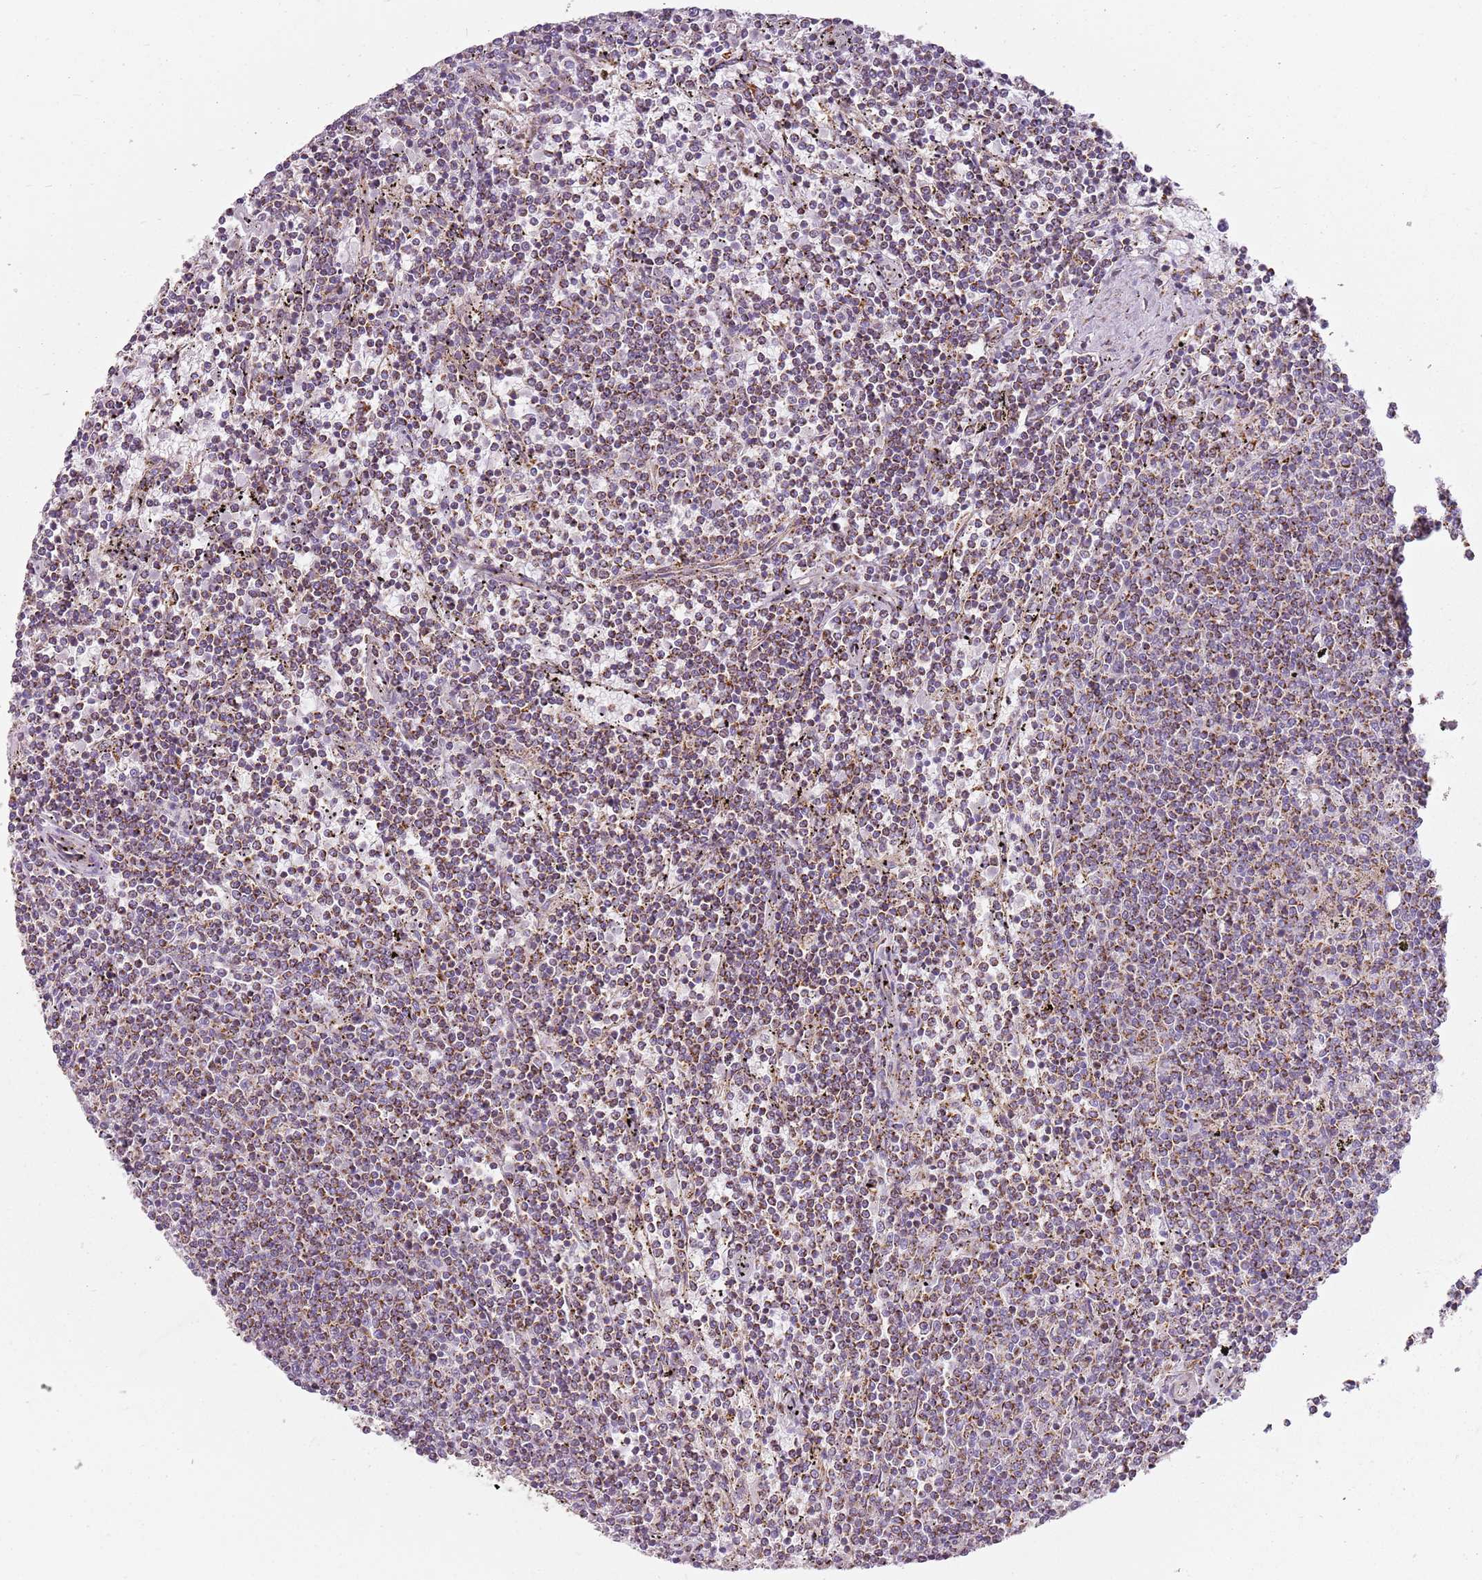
{"staining": {"intensity": "moderate", "quantity": "25%-75%", "location": "cytoplasmic/membranous"}, "tissue": "lymphoma", "cell_type": "Tumor cells", "image_type": "cancer", "snomed": [{"axis": "morphology", "description": "Malignant lymphoma, non-Hodgkin's type, Low grade"}, {"axis": "topography", "description": "Spleen"}], "caption": "Protein expression by immunohistochemistry reveals moderate cytoplasmic/membranous staining in about 25%-75% of tumor cells in lymphoma.", "gene": "TMEM200C", "patient": {"sex": "female", "age": 50}}